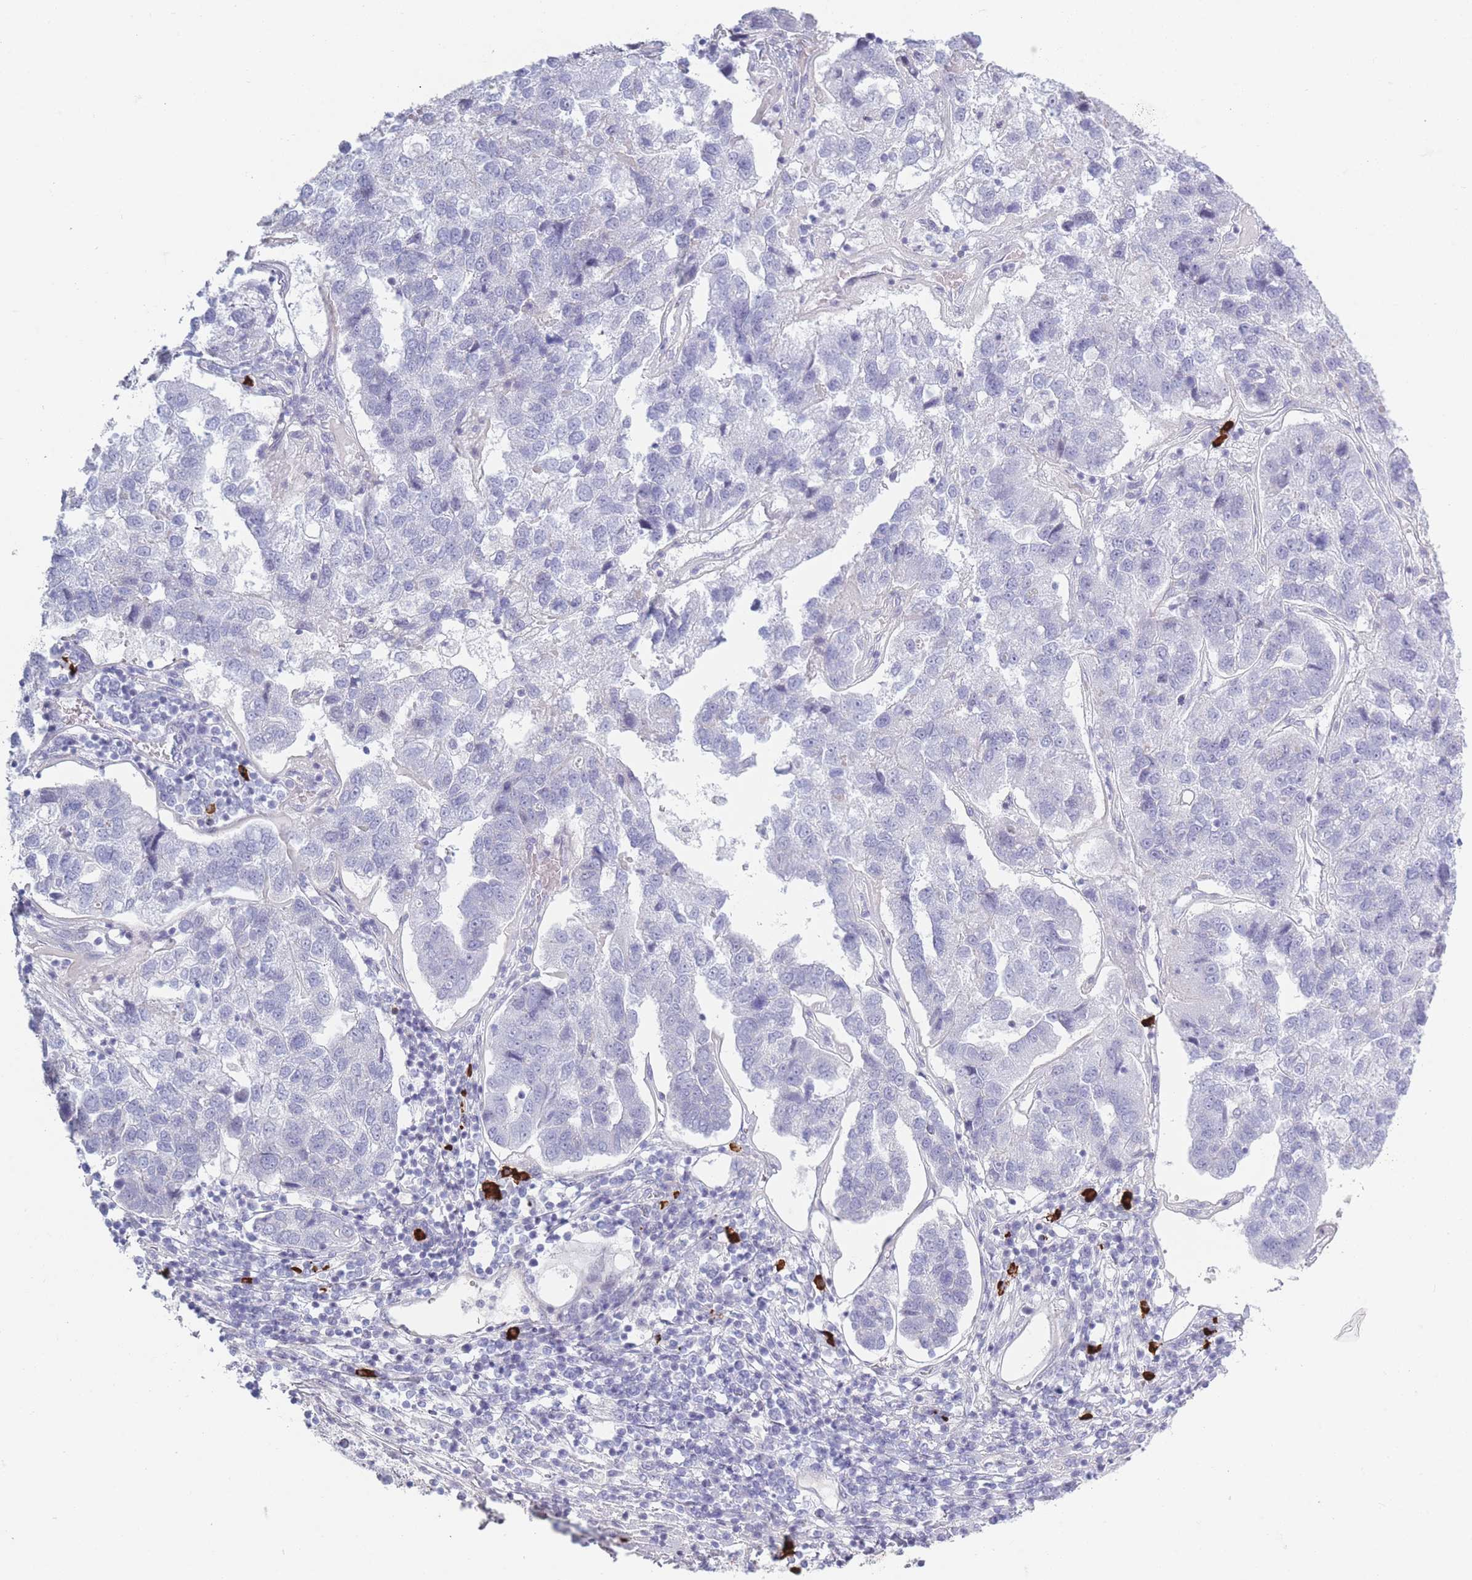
{"staining": {"intensity": "negative", "quantity": "none", "location": "none"}, "tissue": "pancreatic cancer", "cell_type": "Tumor cells", "image_type": "cancer", "snomed": [{"axis": "morphology", "description": "Adenocarcinoma, NOS"}, {"axis": "topography", "description": "Pancreas"}], "caption": "This is an immunohistochemistry micrograph of human pancreatic cancer (adenocarcinoma). There is no positivity in tumor cells.", "gene": "PLEKHG2", "patient": {"sex": "female", "age": 61}}